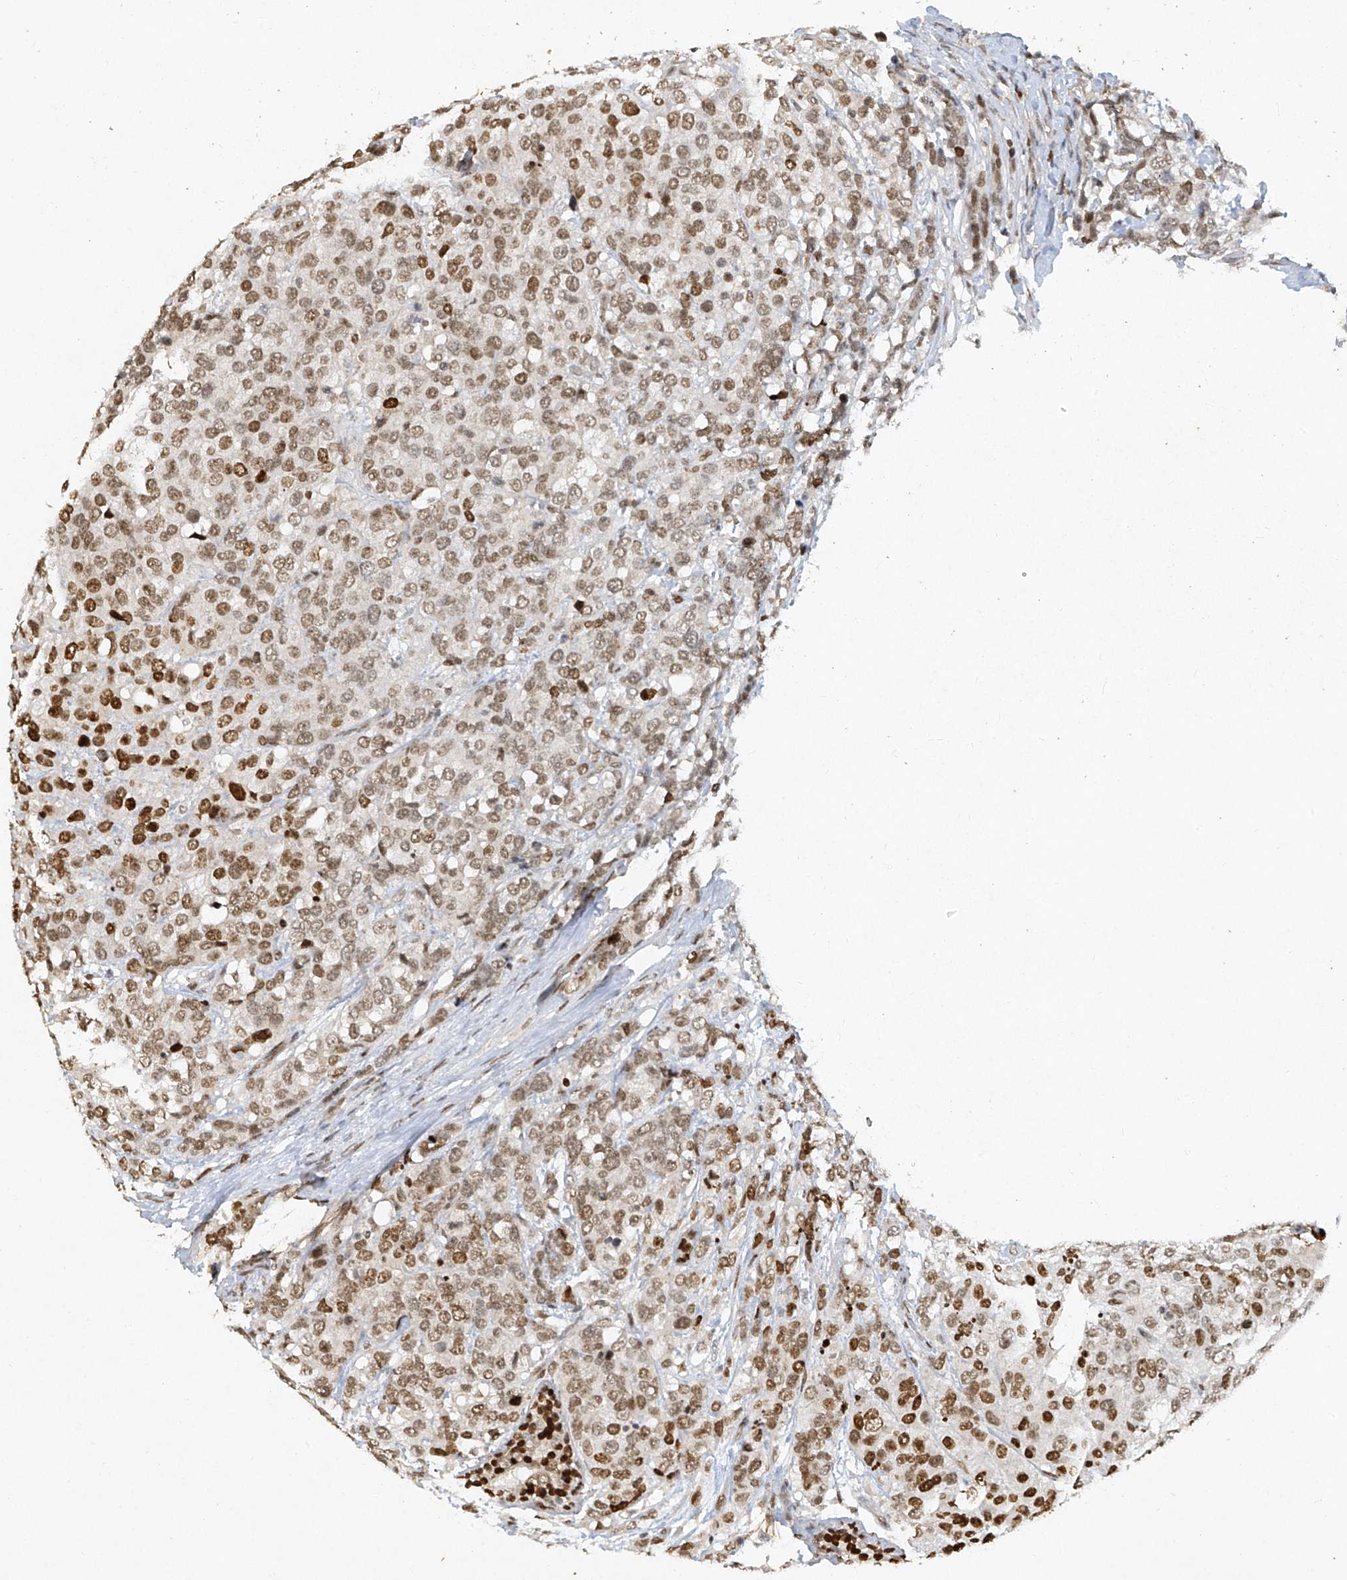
{"staining": {"intensity": "moderate", "quantity": ">75%", "location": "nuclear"}, "tissue": "breast cancer", "cell_type": "Tumor cells", "image_type": "cancer", "snomed": [{"axis": "morphology", "description": "Lobular carcinoma"}, {"axis": "topography", "description": "Breast"}], "caption": "Protein staining of breast lobular carcinoma tissue reveals moderate nuclear positivity in approximately >75% of tumor cells. (Brightfield microscopy of DAB IHC at high magnification).", "gene": "ATRIP", "patient": {"sex": "female", "age": 59}}